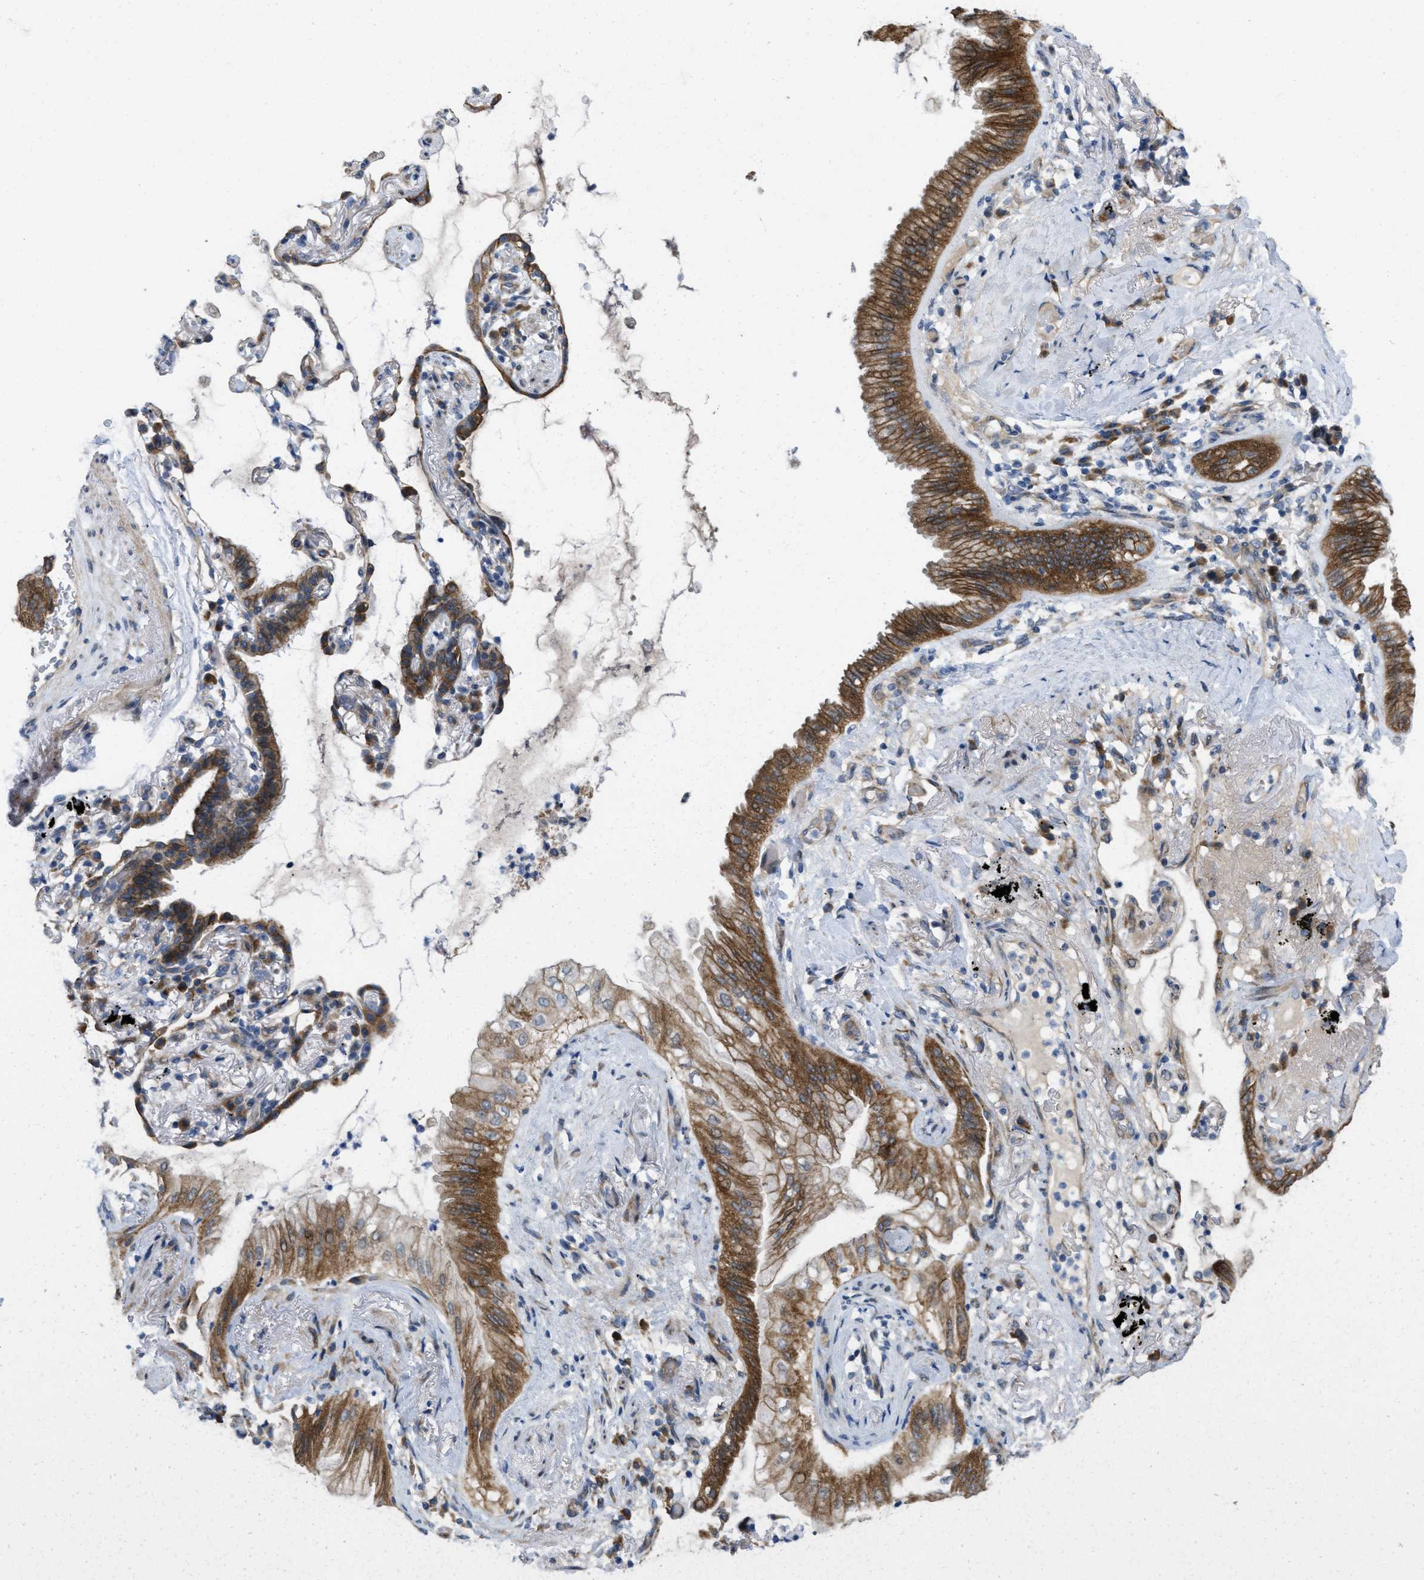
{"staining": {"intensity": "strong", "quantity": ">75%", "location": "cytoplasmic/membranous"}, "tissue": "lung cancer", "cell_type": "Tumor cells", "image_type": "cancer", "snomed": [{"axis": "morphology", "description": "Normal tissue, NOS"}, {"axis": "morphology", "description": "Adenocarcinoma, NOS"}, {"axis": "topography", "description": "Bronchus"}, {"axis": "topography", "description": "Lung"}], "caption": "Strong cytoplasmic/membranous positivity is present in about >75% of tumor cells in lung adenocarcinoma. (DAB = brown stain, brightfield microscopy at high magnification).", "gene": "CDPF1", "patient": {"sex": "female", "age": 70}}